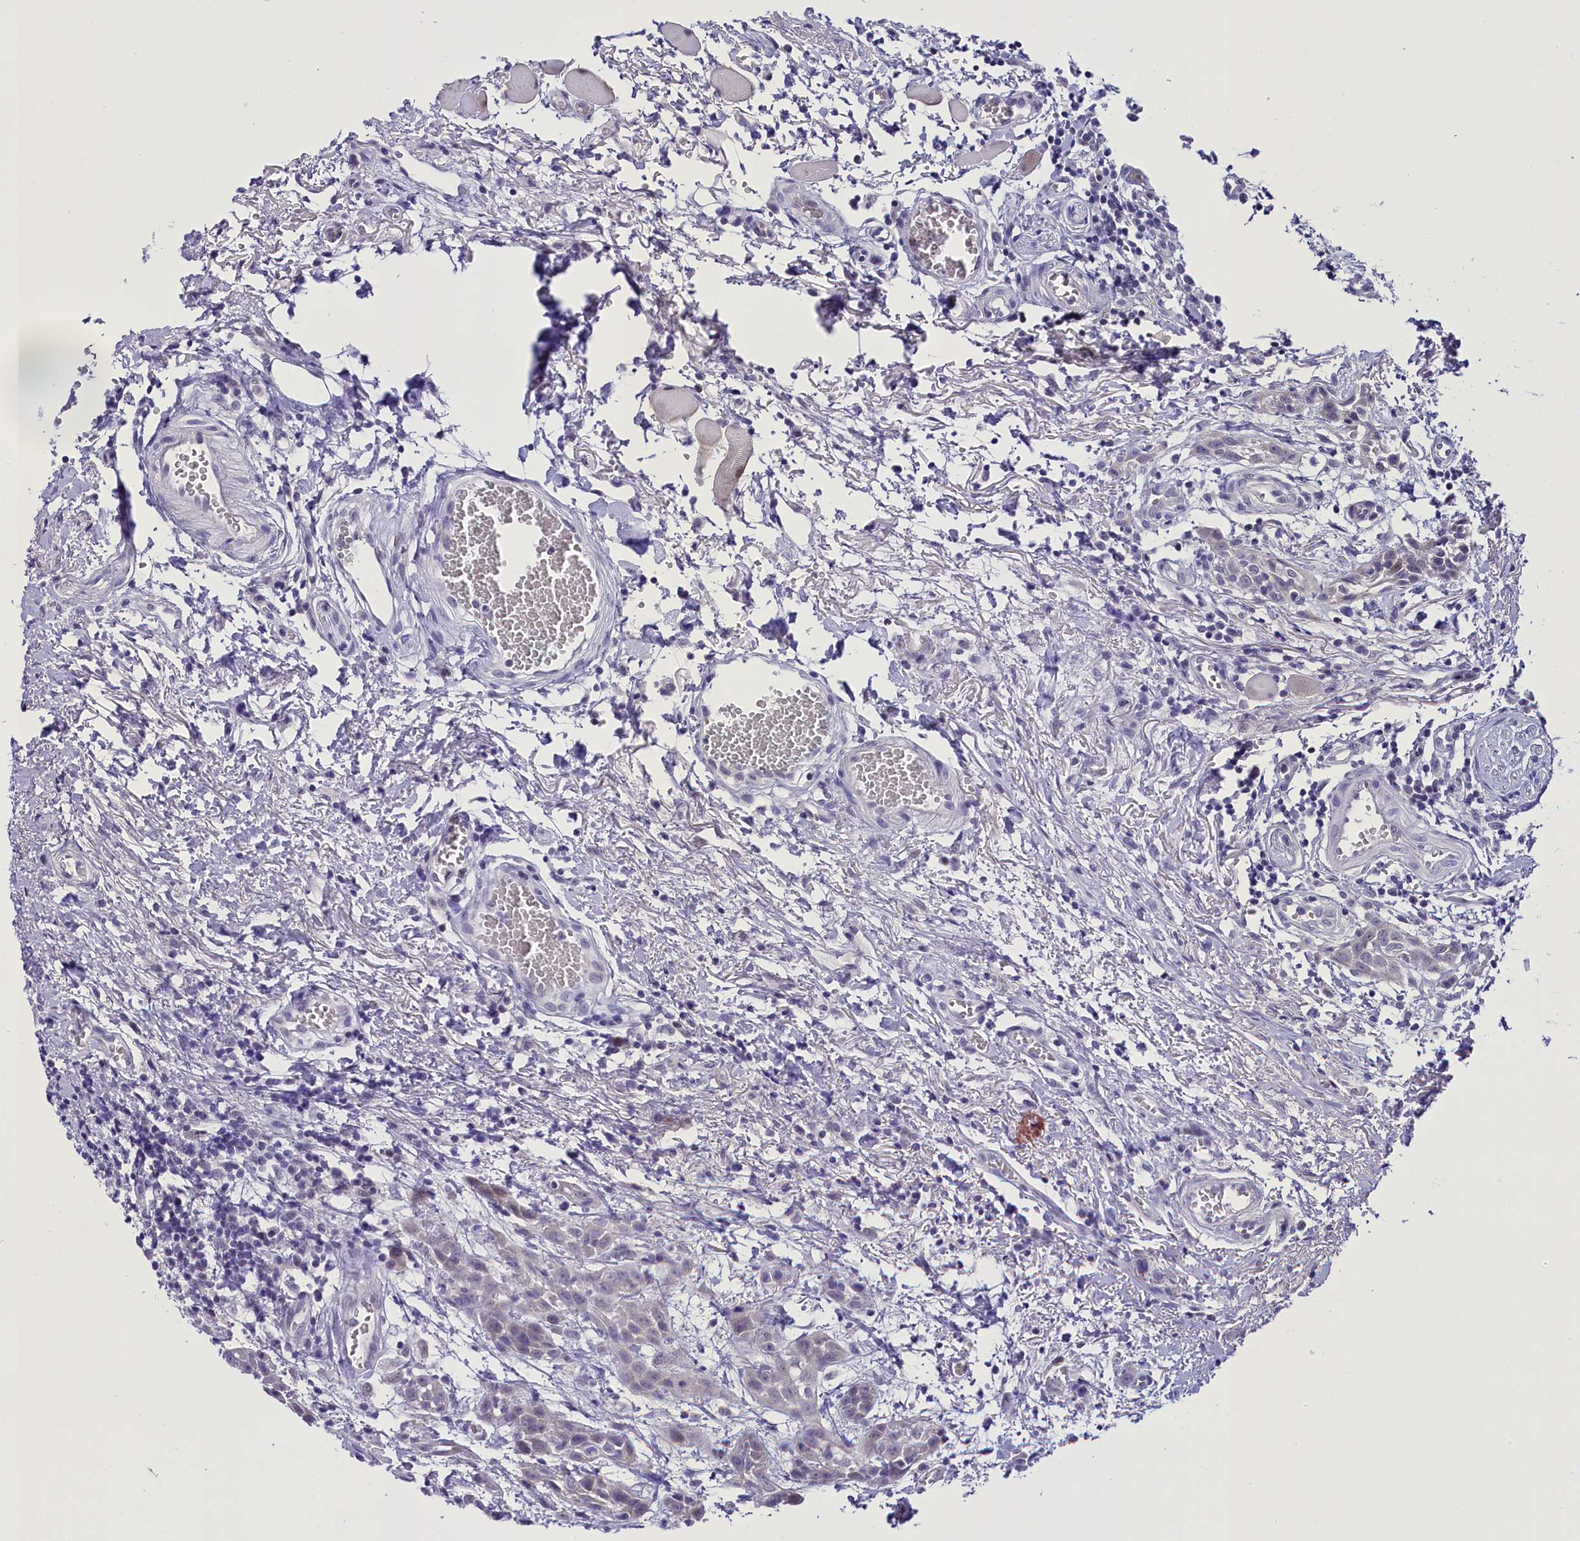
{"staining": {"intensity": "moderate", "quantity": "<25%", "location": "cytoplasmic/membranous"}, "tissue": "head and neck cancer", "cell_type": "Tumor cells", "image_type": "cancer", "snomed": [{"axis": "morphology", "description": "Squamous cell carcinoma, NOS"}, {"axis": "topography", "description": "Oral tissue"}, {"axis": "topography", "description": "Head-Neck"}], "caption": "Approximately <25% of tumor cells in squamous cell carcinoma (head and neck) show moderate cytoplasmic/membranous protein positivity as visualized by brown immunohistochemical staining.", "gene": "OSGEP", "patient": {"sex": "female", "age": 50}}